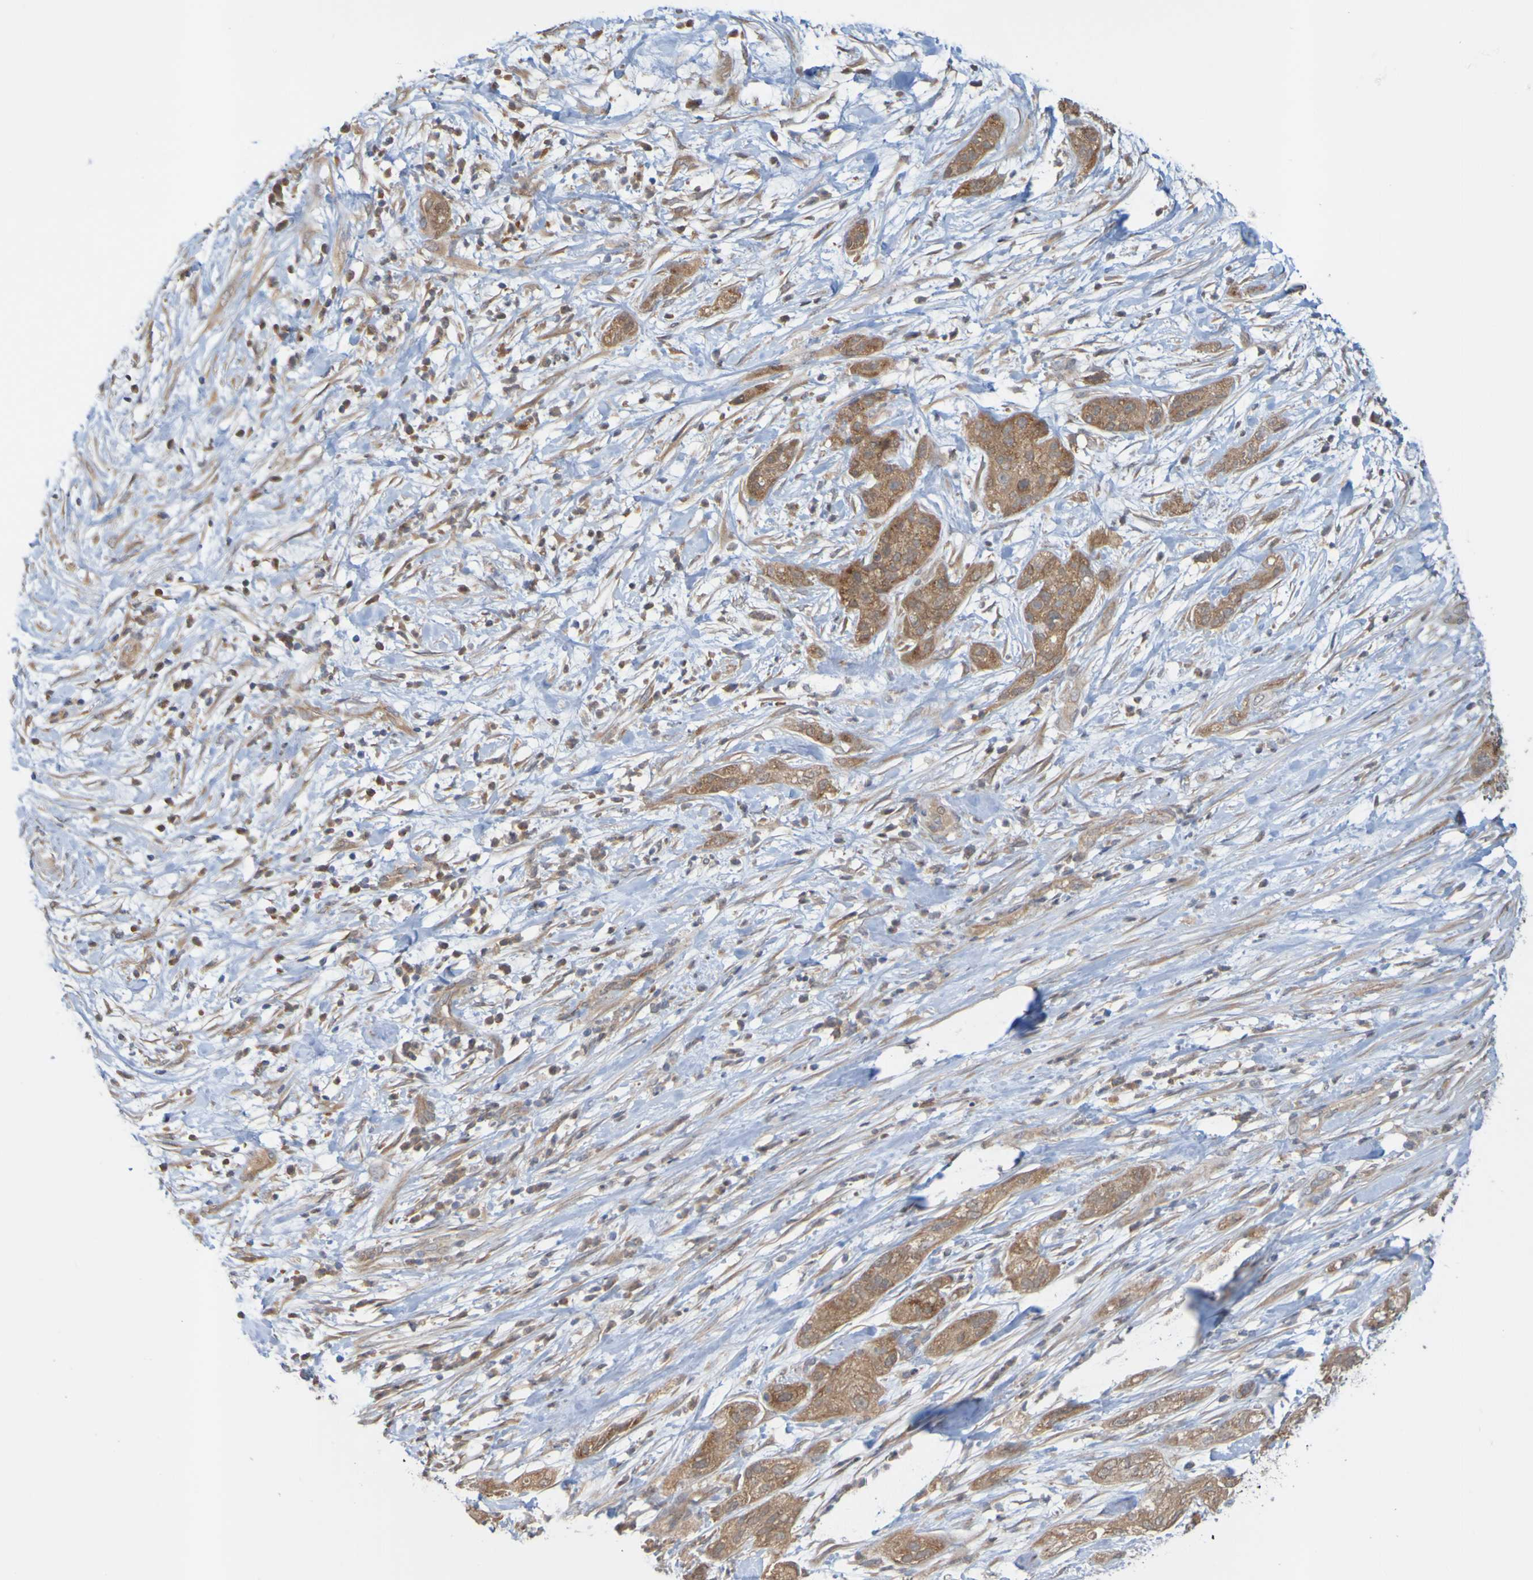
{"staining": {"intensity": "strong", "quantity": ">75%", "location": "cytoplasmic/membranous"}, "tissue": "pancreatic cancer", "cell_type": "Tumor cells", "image_type": "cancer", "snomed": [{"axis": "morphology", "description": "Adenocarcinoma, NOS"}, {"axis": "topography", "description": "Pancreas"}], "caption": "Tumor cells exhibit high levels of strong cytoplasmic/membranous positivity in approximately >75% of cells in human pancreatic adenocarcinoma.", "gene": "NAV2", "patient": {"sex": "female", "age": 78}}